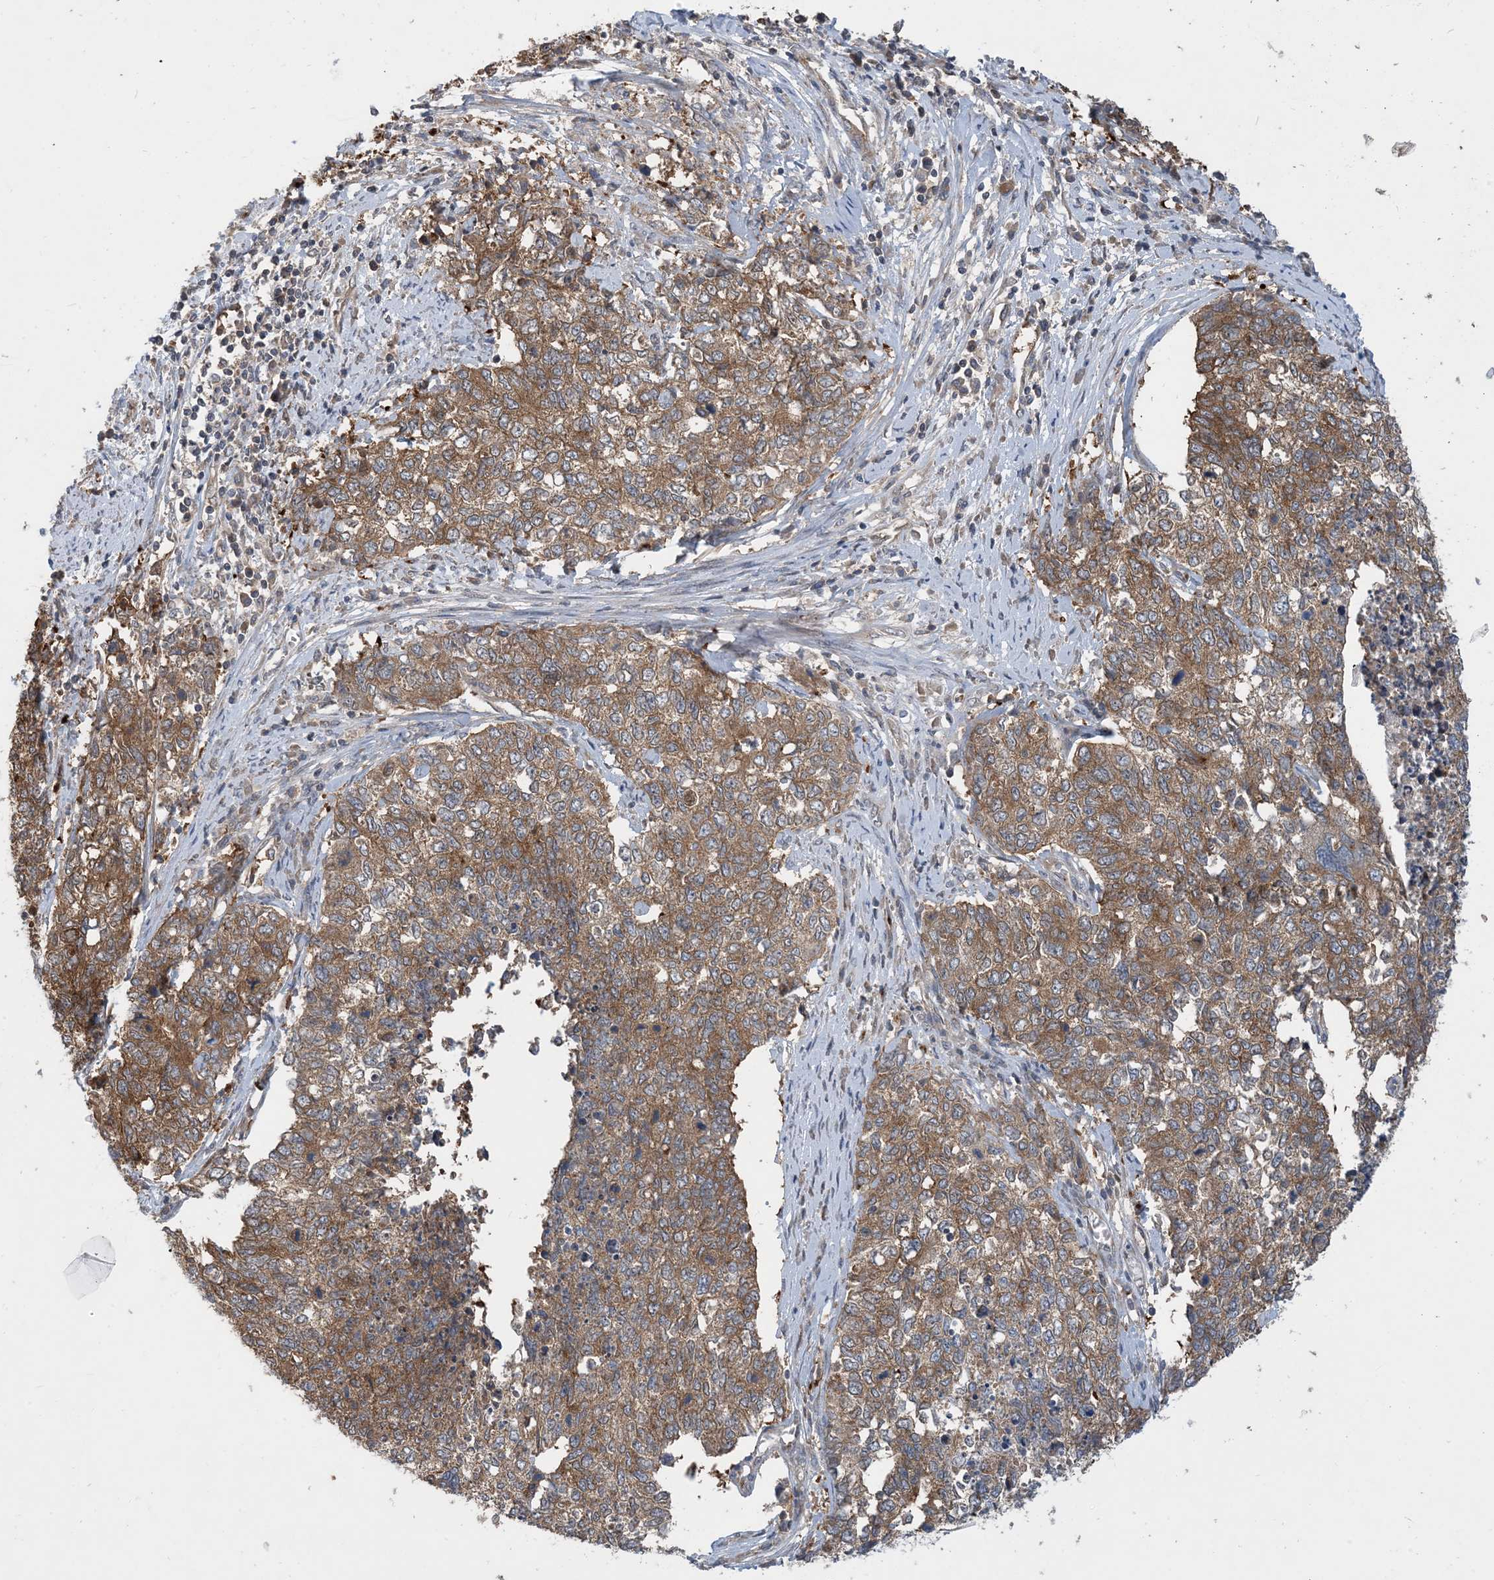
{"staining": {"intensity": "moderate", "quantity": ">75%", "location": "cytoplasmic/membranous"}, "tissue": "cervical cancer", "cell_type": "Tumor cells", "image_type": "cancer", "snomed": [{"axis": "morphology", "description": "Squamous cell carcinoma, NOS"}, {"axis": "topography", "description": "Cervix"}], "caption": "A photomicrograph of human cervical squamous cell carcinoma stained for a protein displays moderate cytoplasmic/membranous brown staining in tumor cells.", "gene": "TINAG", "patient": {"sex": "female", "age": 63}}